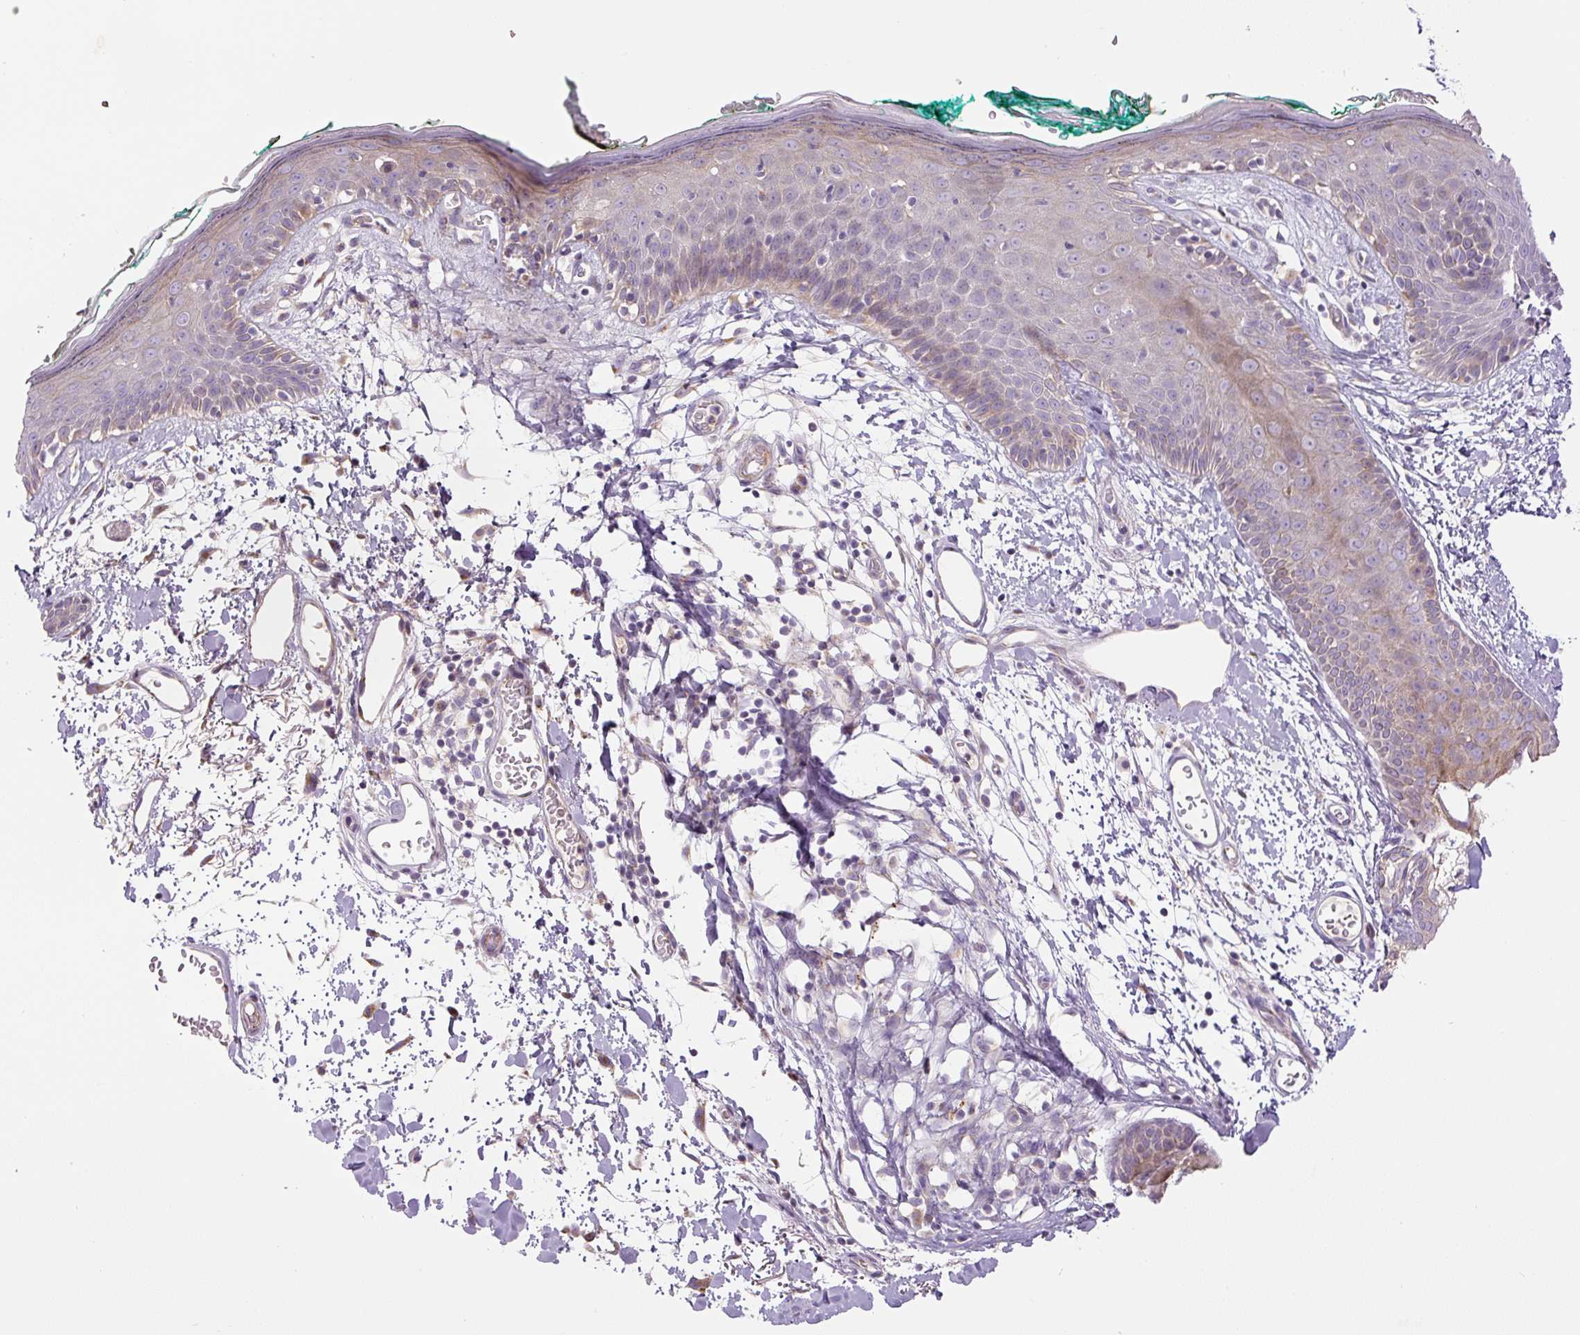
{"staining": {"intensity": "moderate", "quantity": "<25%", "location": "cytoplasmic/membranous"}, "tissue": "skin", "cell_type": "Fibroblasts", "image_type": "normal", "snomed": [{"axis": "morphology", "description": "Normal tissue, NOS"}, {"axis": "topography", "description": "Skin"}], "caption": "This histopathology image displays IHC staining of normal human skin, with low moderate cytoplasmic/membranous staining in about <25% of fibroblasts.", "gene": "CCNI2", "patient": {"sex": "male", "age": 79}}